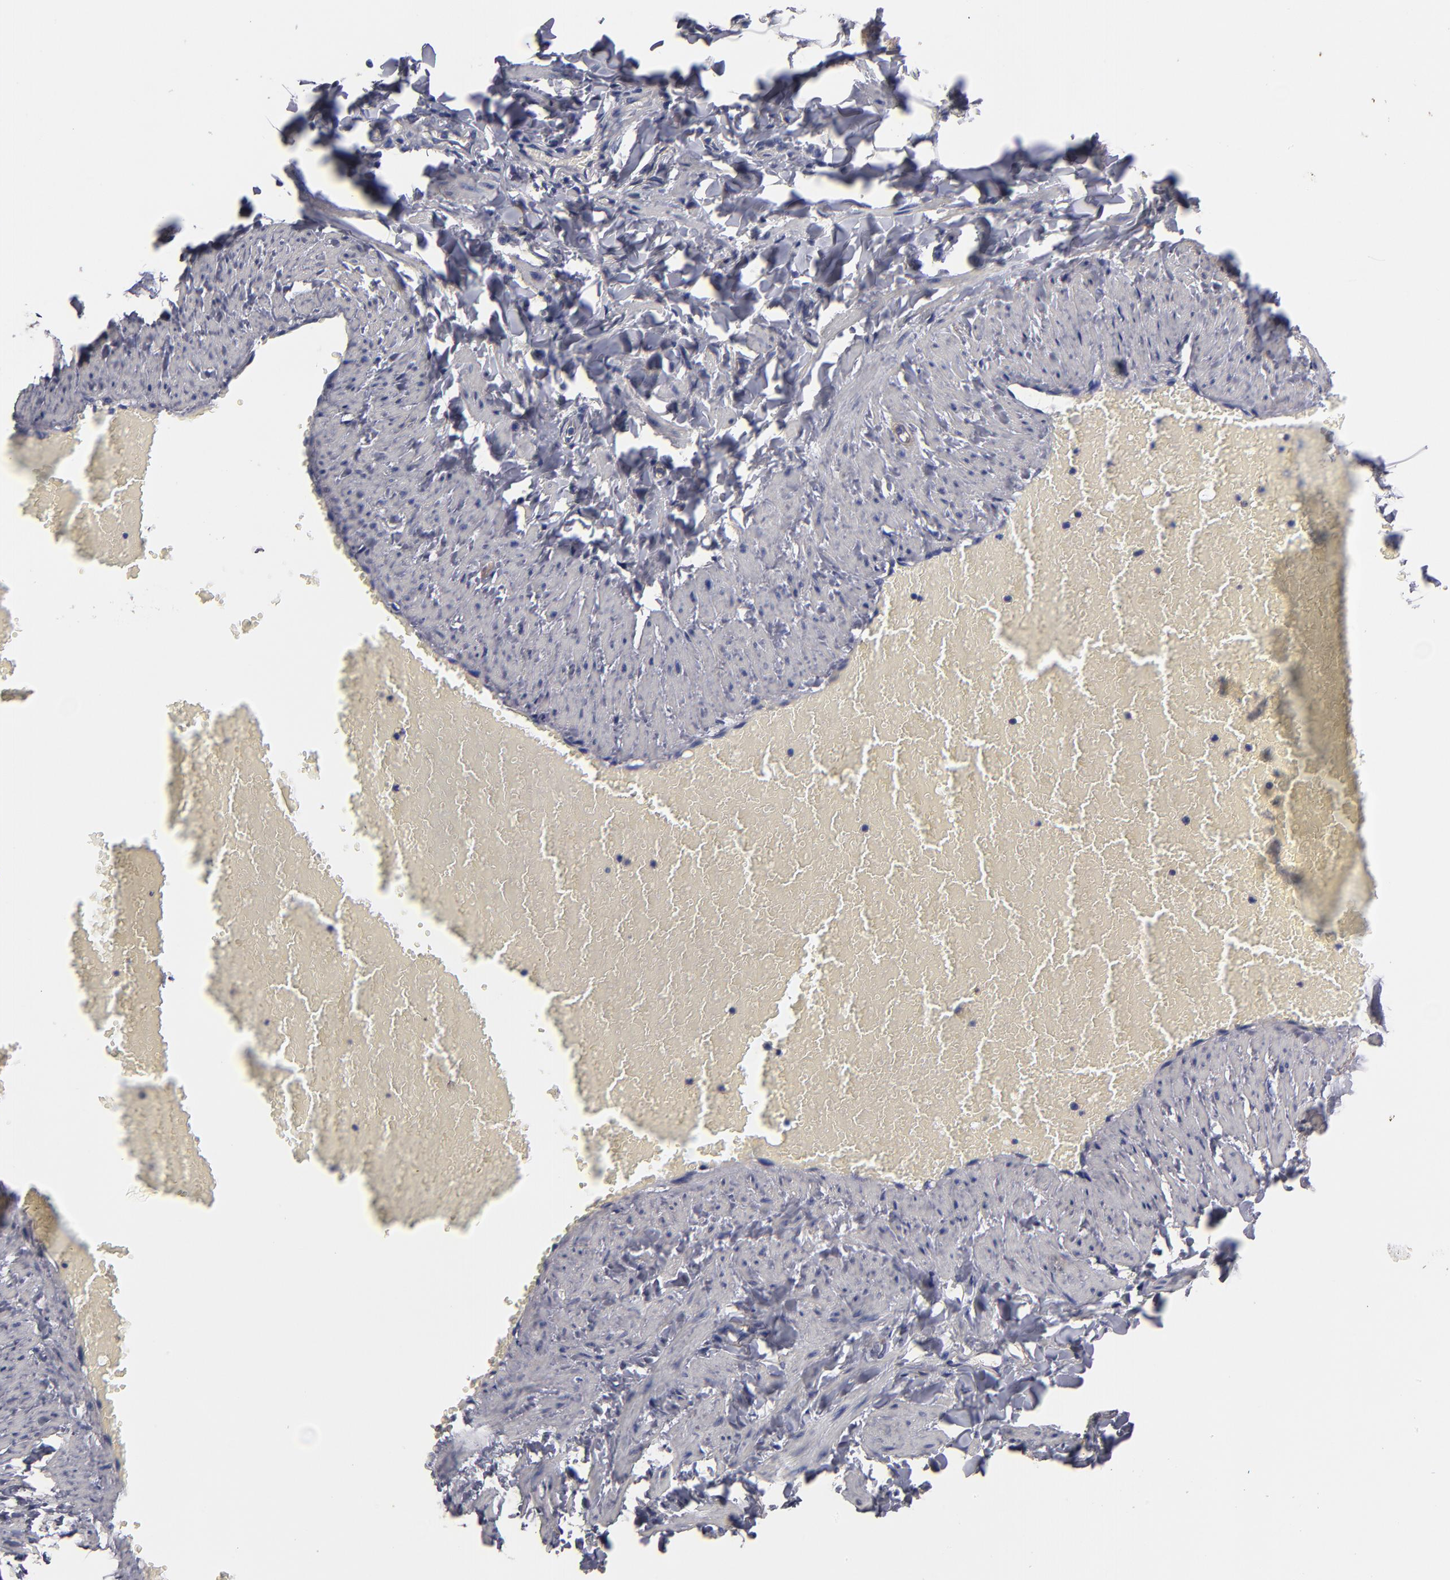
{"staining": {"intensity": "negative", "quantity": "none", "location": "none"}, "tissue": "adipose tissue", "cell_type": "Adipocytes", "image_type": "normal", "snomed": [{"axis": "morphology", "description": "Normal tissue, NOS"}, {"axis": "topography", "description": "Vascular tissue"}], "caption": "Immunohistochemistry micrograph of benign adipose tissue stained for a protein (brown), which displays no expression in adipocytes.", "gene": "ESYT2", "patient": {"sex": "male", "age": 41}}